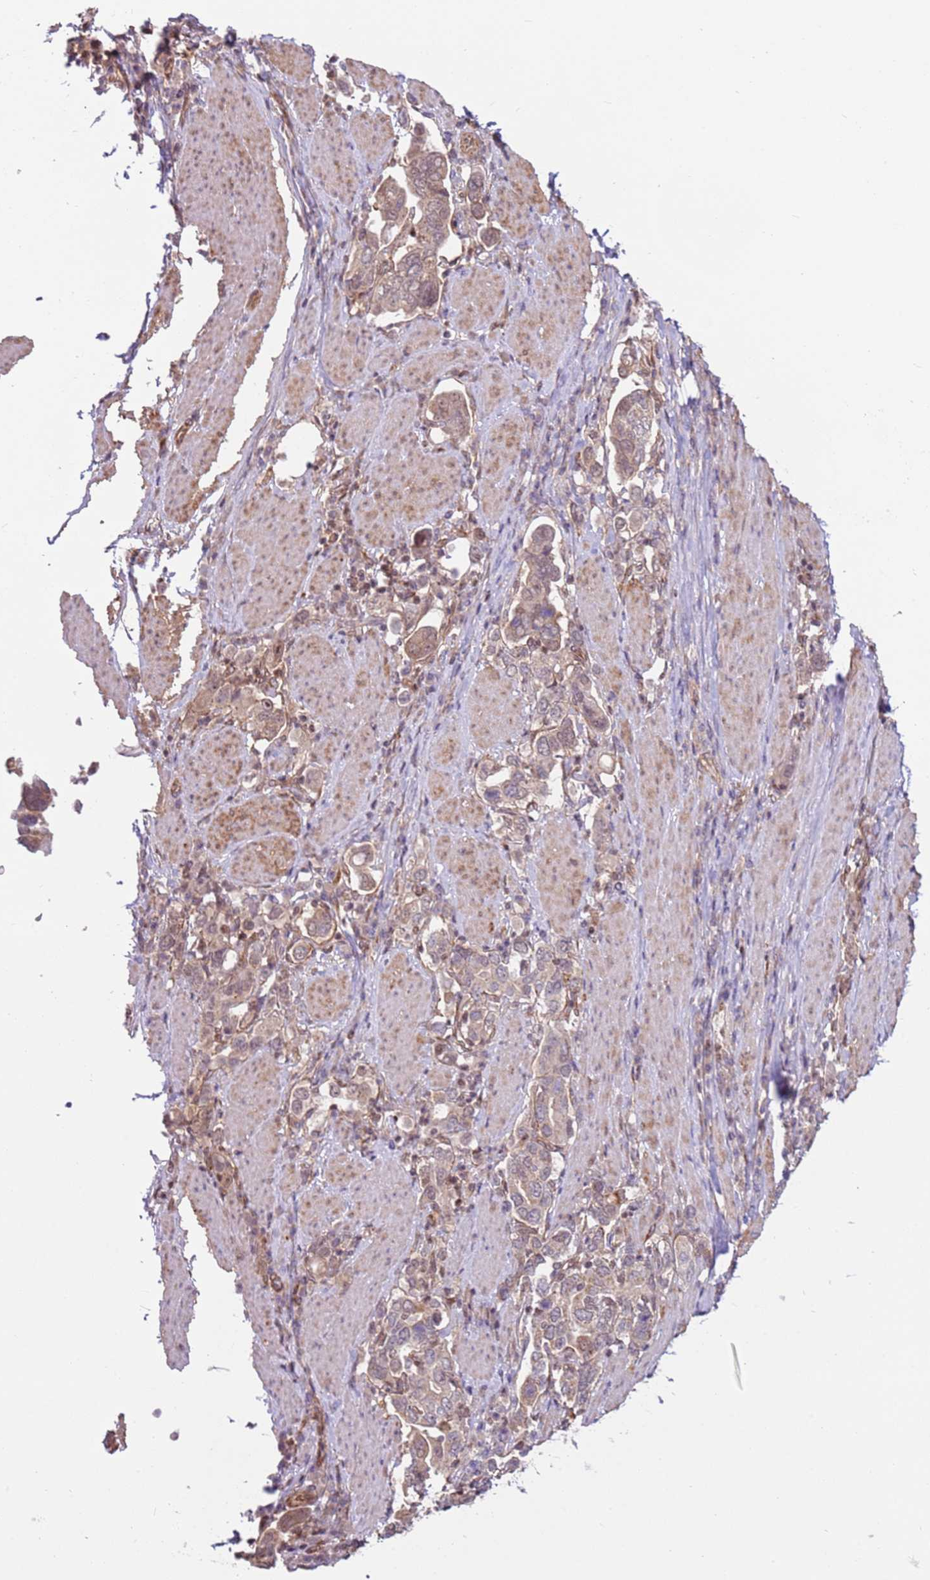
{"staining": {"intensity": "weak", "quantity": ">75%", "location": "cytoplasmic/membranous"}, "tissue": "stomach cancer", "cell_type": "Tumor cells", "image_type": "cancer", "snomed": [{"axis": "morphology", "description": "Adenocarcinoma, NOS"}, {"axis": "topography", "description": "Stomach, upper"}, {"axis": "topography", "description": "Stomach"}], "caption": "Immunohistochemical staining of adenocarcinoma (stomach) reveals low levels of weak cytoplasmic/membranous protein positivity in approximately >75% of tumor cells.", "gene": "DCAF4", "patient": {"sex": "male", "age": 62}}